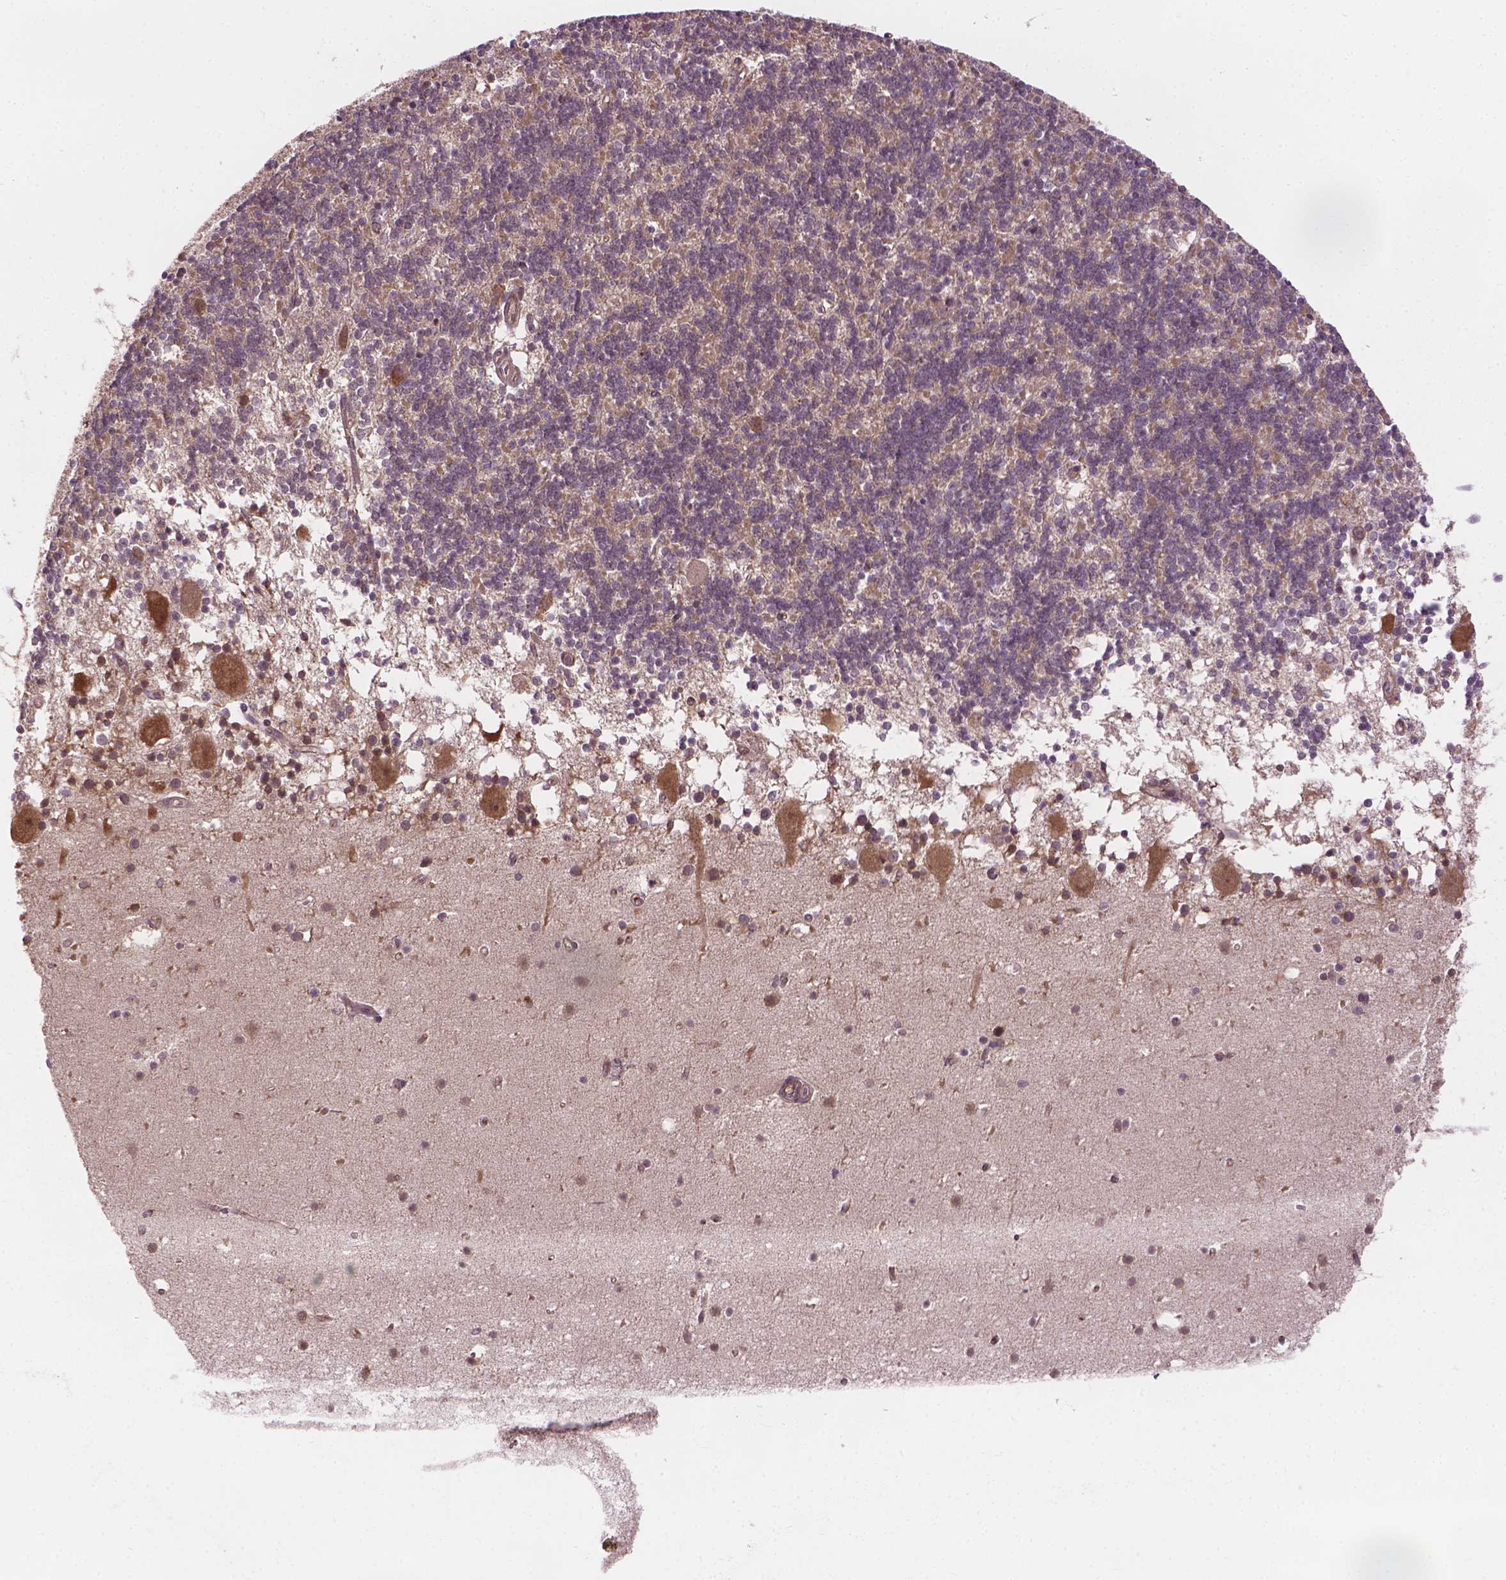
{"staining": {"intensity": "weak", "quantity": "25%-75%", "location": "cytoplasmic/membranous"}, "tissue": "cerebellum", "cell_type": "Cells in granular layer", "image_type": "normal", "snomed": [{"axis": "morphology", "description": "Normal tissue, NOS"}, {"axis": "topography", "description": "Cerebellum"}], "caption": "Human cerebellum stained for a protein (brown) demonstrates weak cytoplasmic/membranous positive expression in about 25%-75% of cells in granular layer.", "gene": "PPP1CB", "patient": {"sex": "male", "age": 70}}